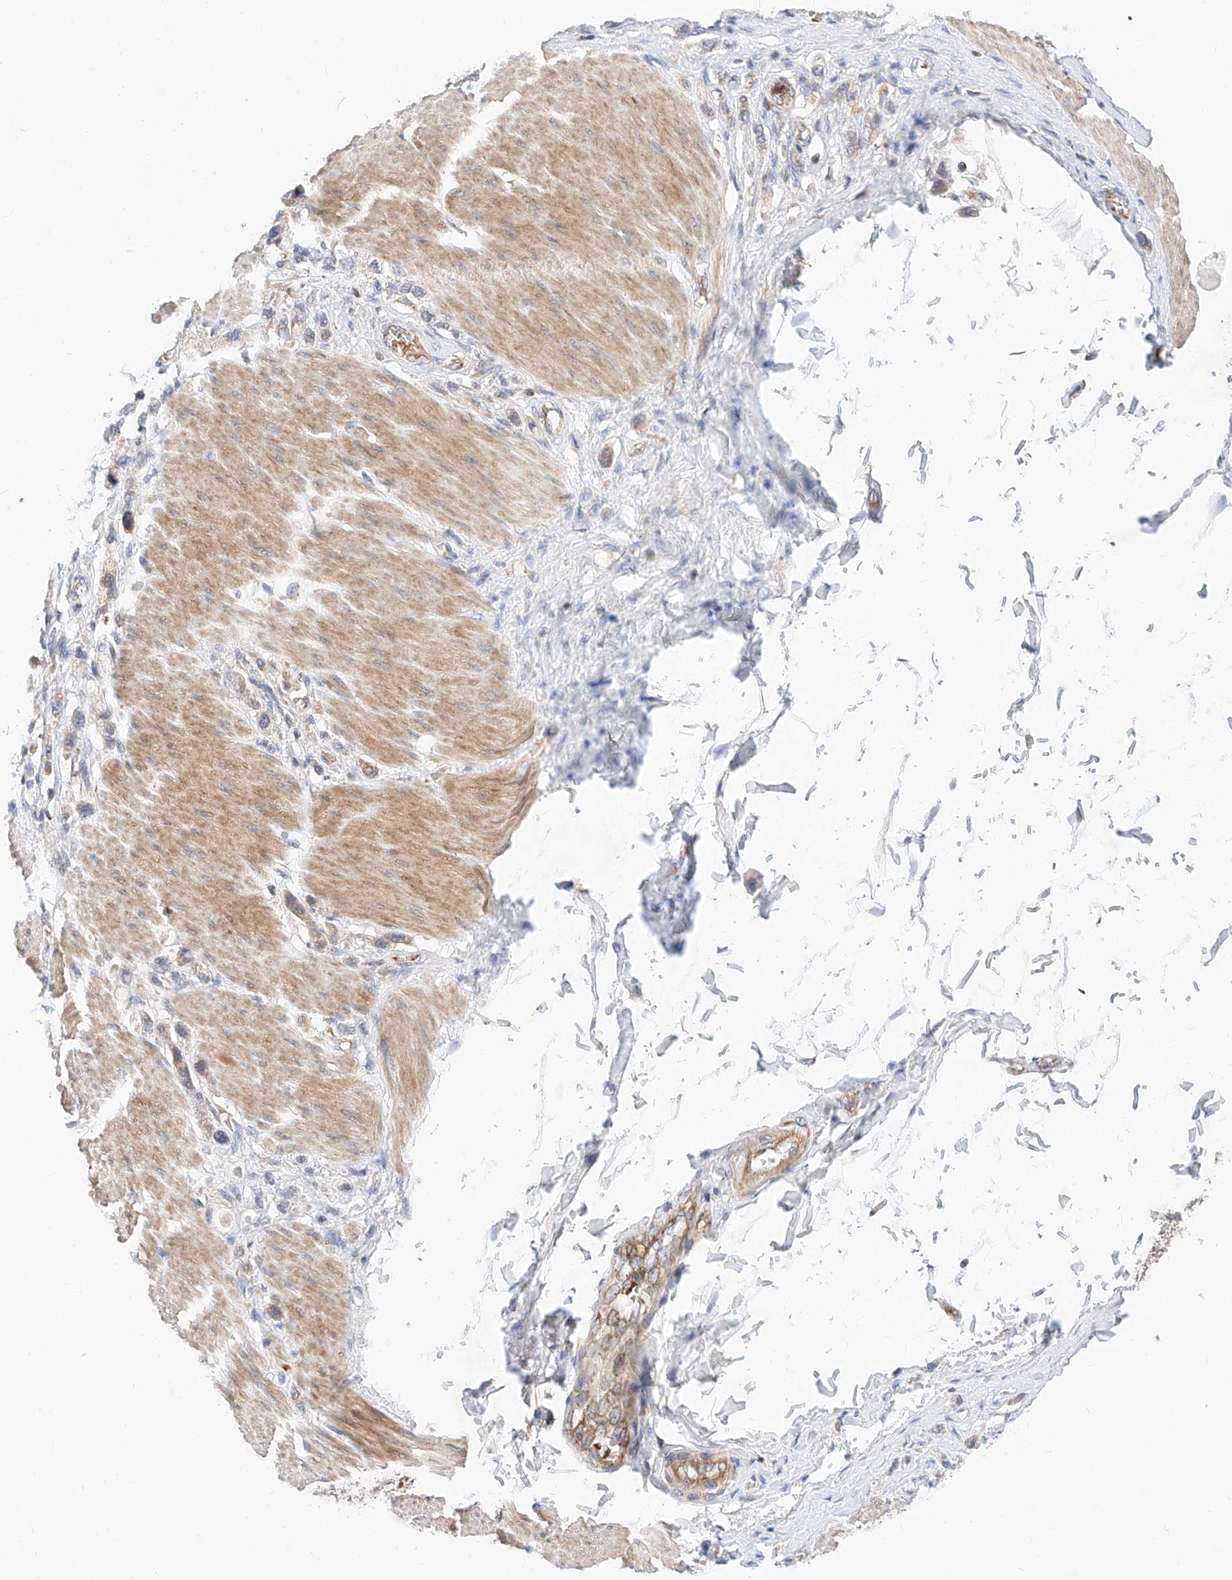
{"staining": {"intensity": "weak", "quantity": "<25%", "location": "cytoplasmic/membranous"}, "tissue": "stomach cancer", "cell_type": "Tumor cells", "image_type": "cancer", "snomed": [{"axis": "morphology", "description": "Adenocarcinoma, NOS"}, {"axis": "topography", "description": "Stomach"}], "caption": "Immunohistochemical staining of human stomach cancer shows no significant expression in tumor cells.", "gene": "NR1D1", "patient": {"sex": "female", "age": 65}}